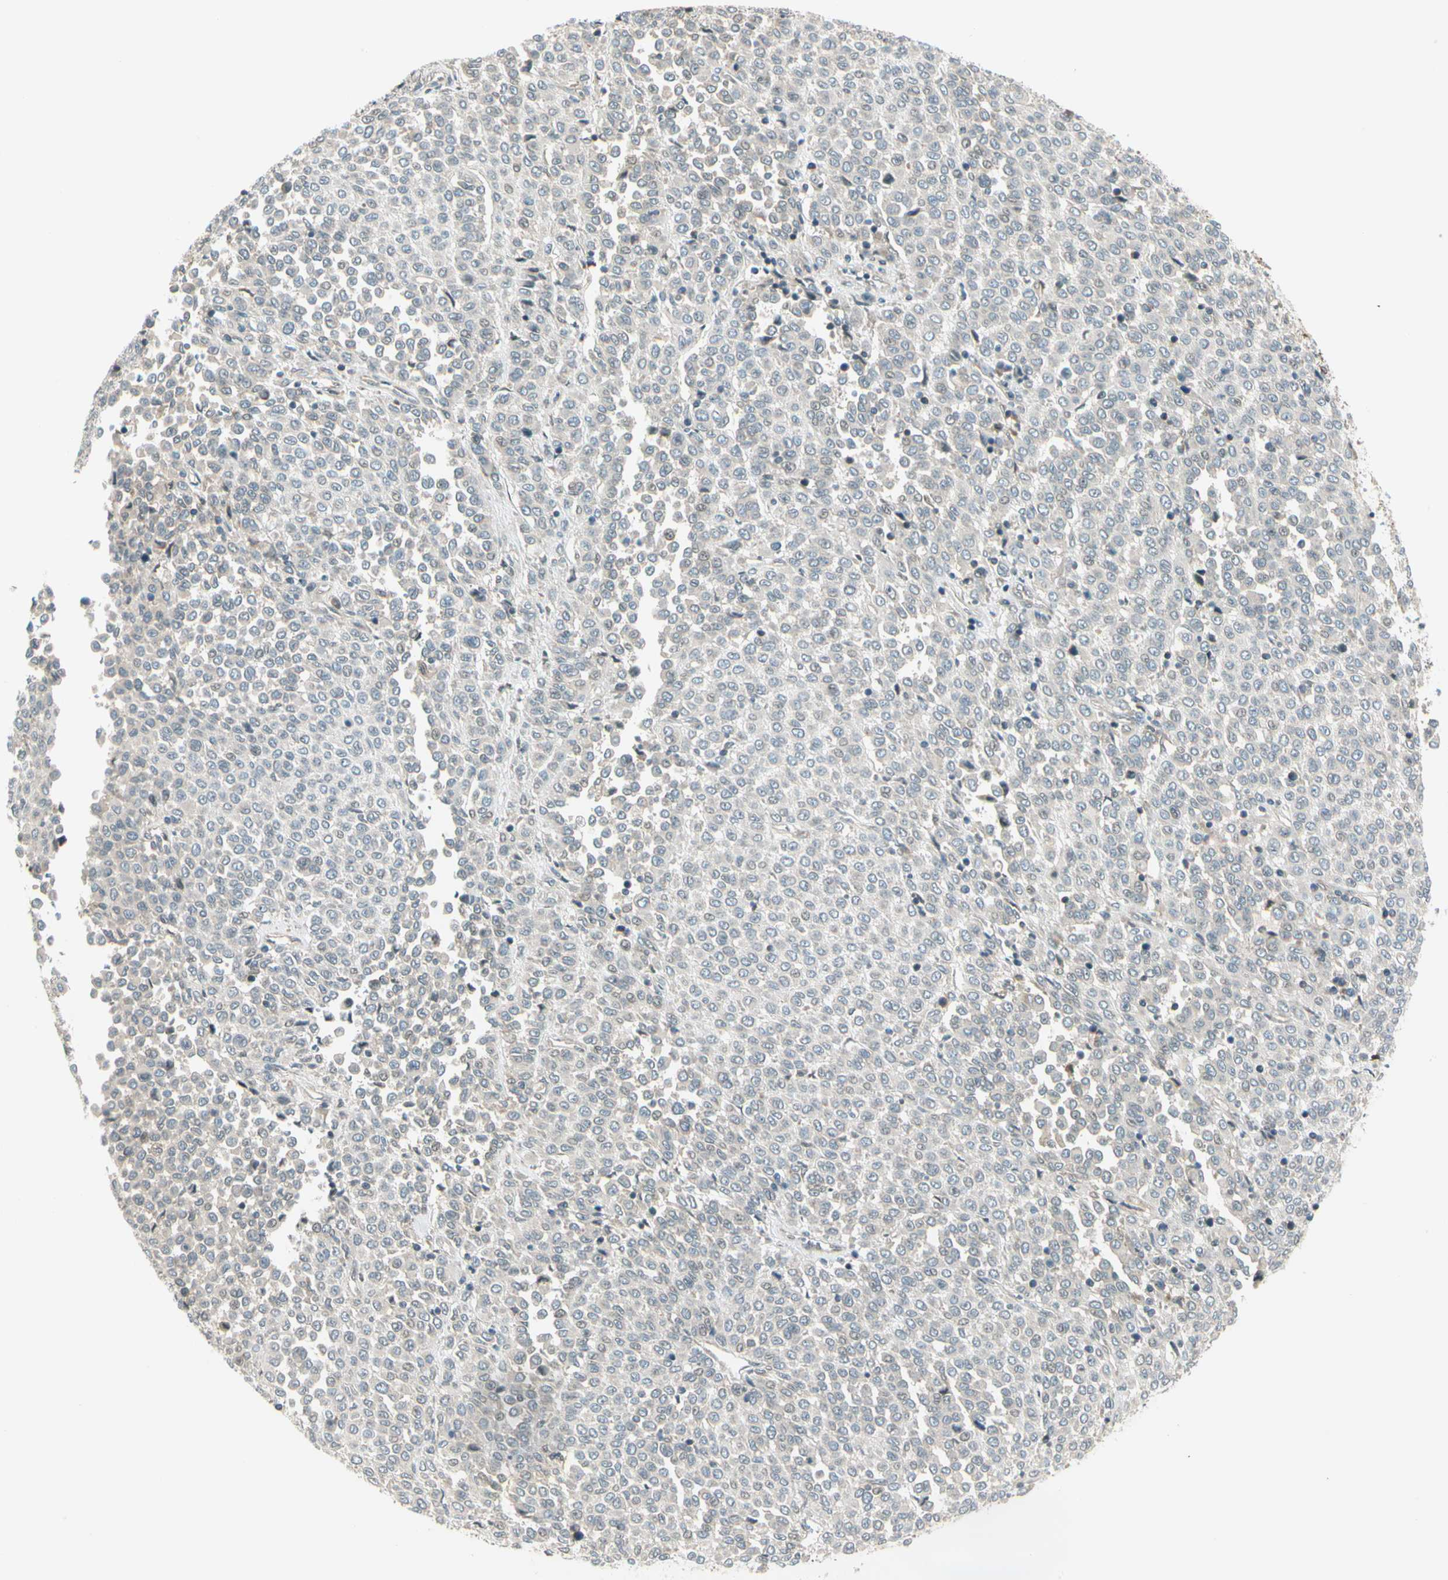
{"staining": {"intensity": "negative", "quantity": "none", "location": "none"}, "tissue": "melanoma", "cell_type": "Tumor cells", "image_type": "cancer", "snomed": [{"axis": "morphology", "description": "Malignant melanoma, Metastatic site"}, {"axis": "topography", "description": "Pancreas"}], "caption": "Immunohistochemistry micrograph of human malignant melanoma (metastatic site) stained for a protein (brown), which exhibits no positivity in tumor cells. (DAB immunohistochemistry (IHC) visualized using brightfield microscopy, high magnification).", "gene": "TRIO", "patient": {"sex": "female", "age": 30}}